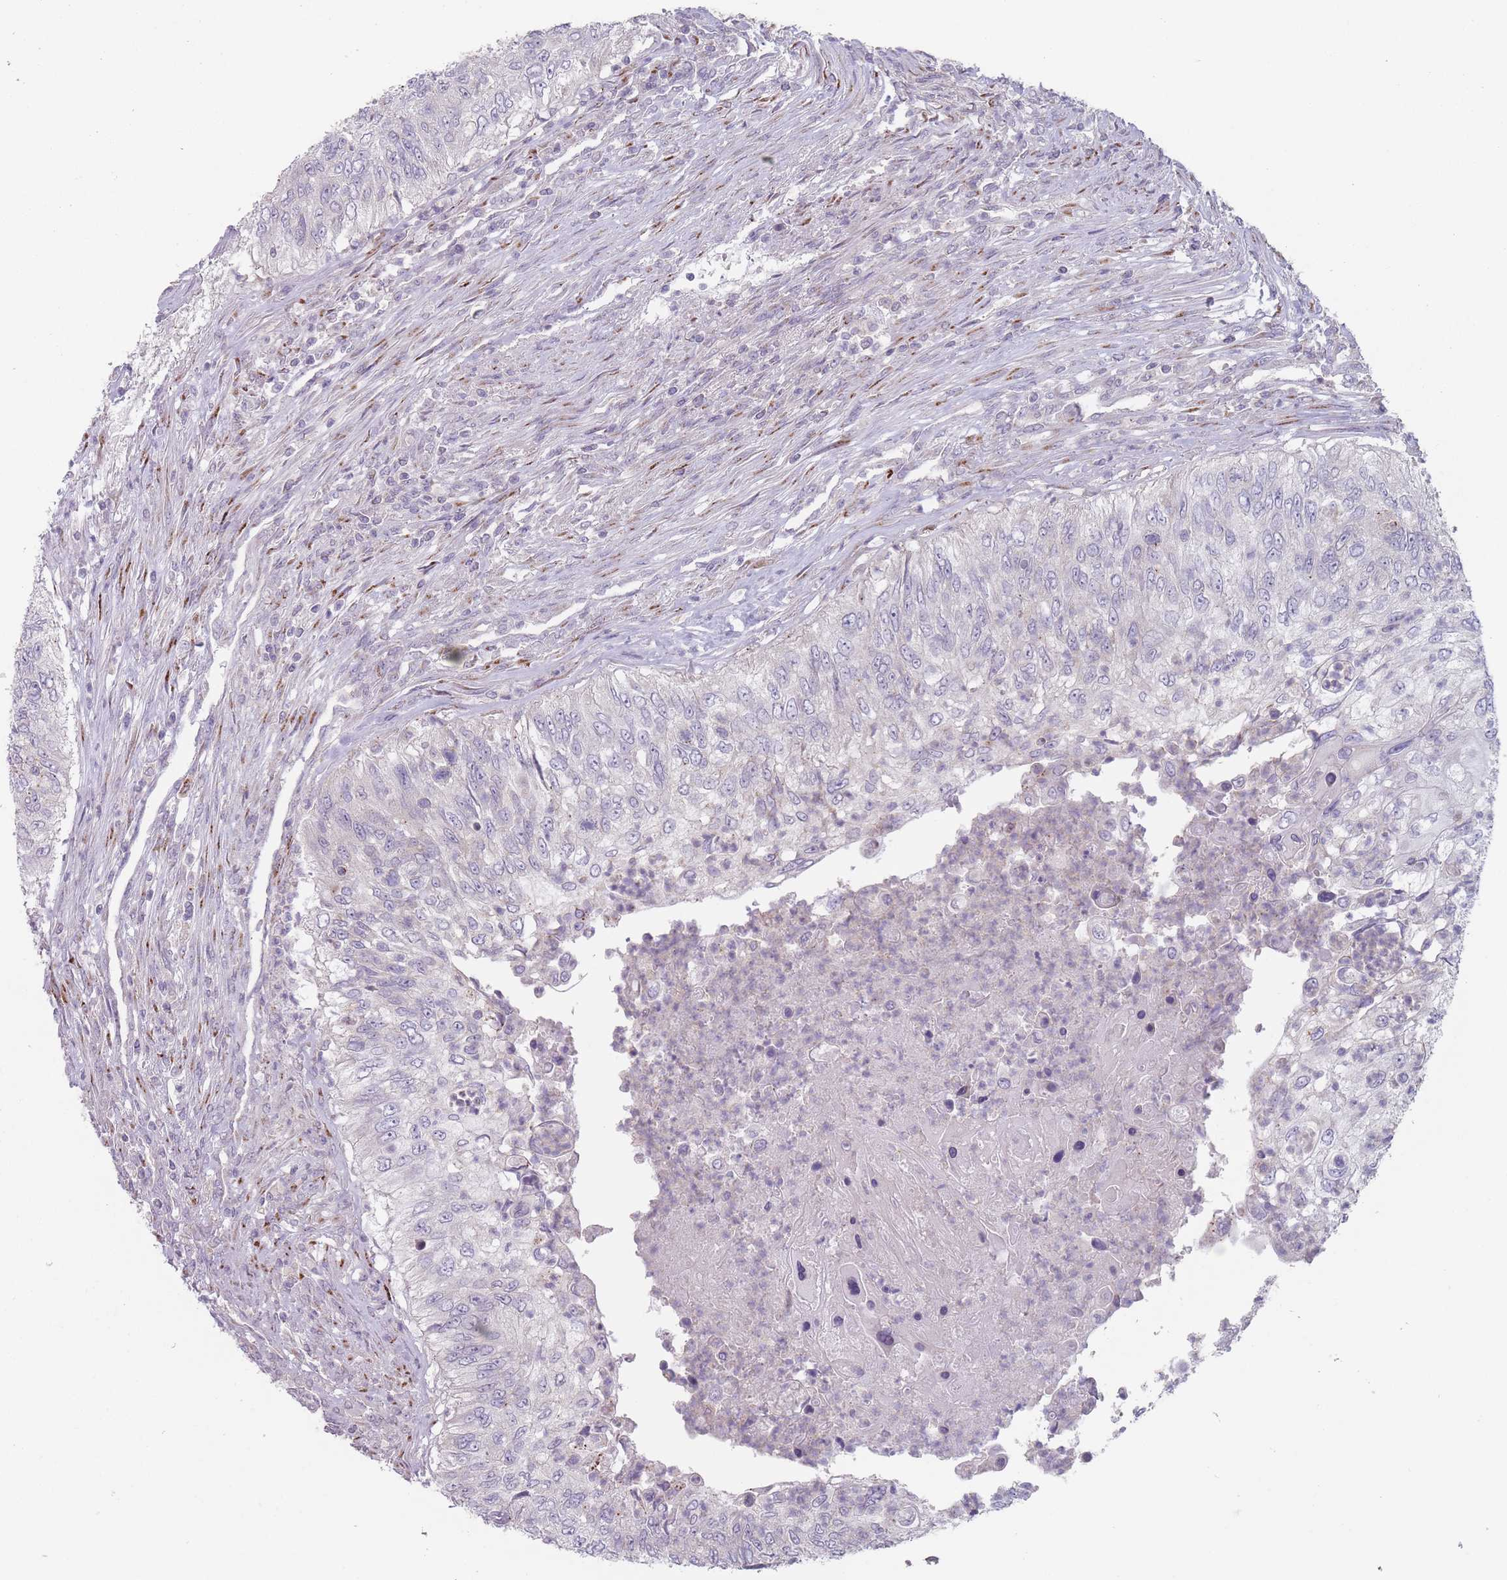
{"staining": {"intensity": "negative", "quantity": "none", "location": "none"}, "tissue": "urothelial cancer", "cell_type": "Tumor cells", "image_type": "cancer", "snomed": [{"axis": "morphology", "description": "Urothelial carcinoma, High grade"}, {"axis": "topography", "description": "Urinary bladder"}], "caption": "Urothelial cancer was stained to show a protein in brown. There is no significant positivity in tumor cells.", "gene": "AKAIN1", "patient": {"sex": "female", "age": 60}}